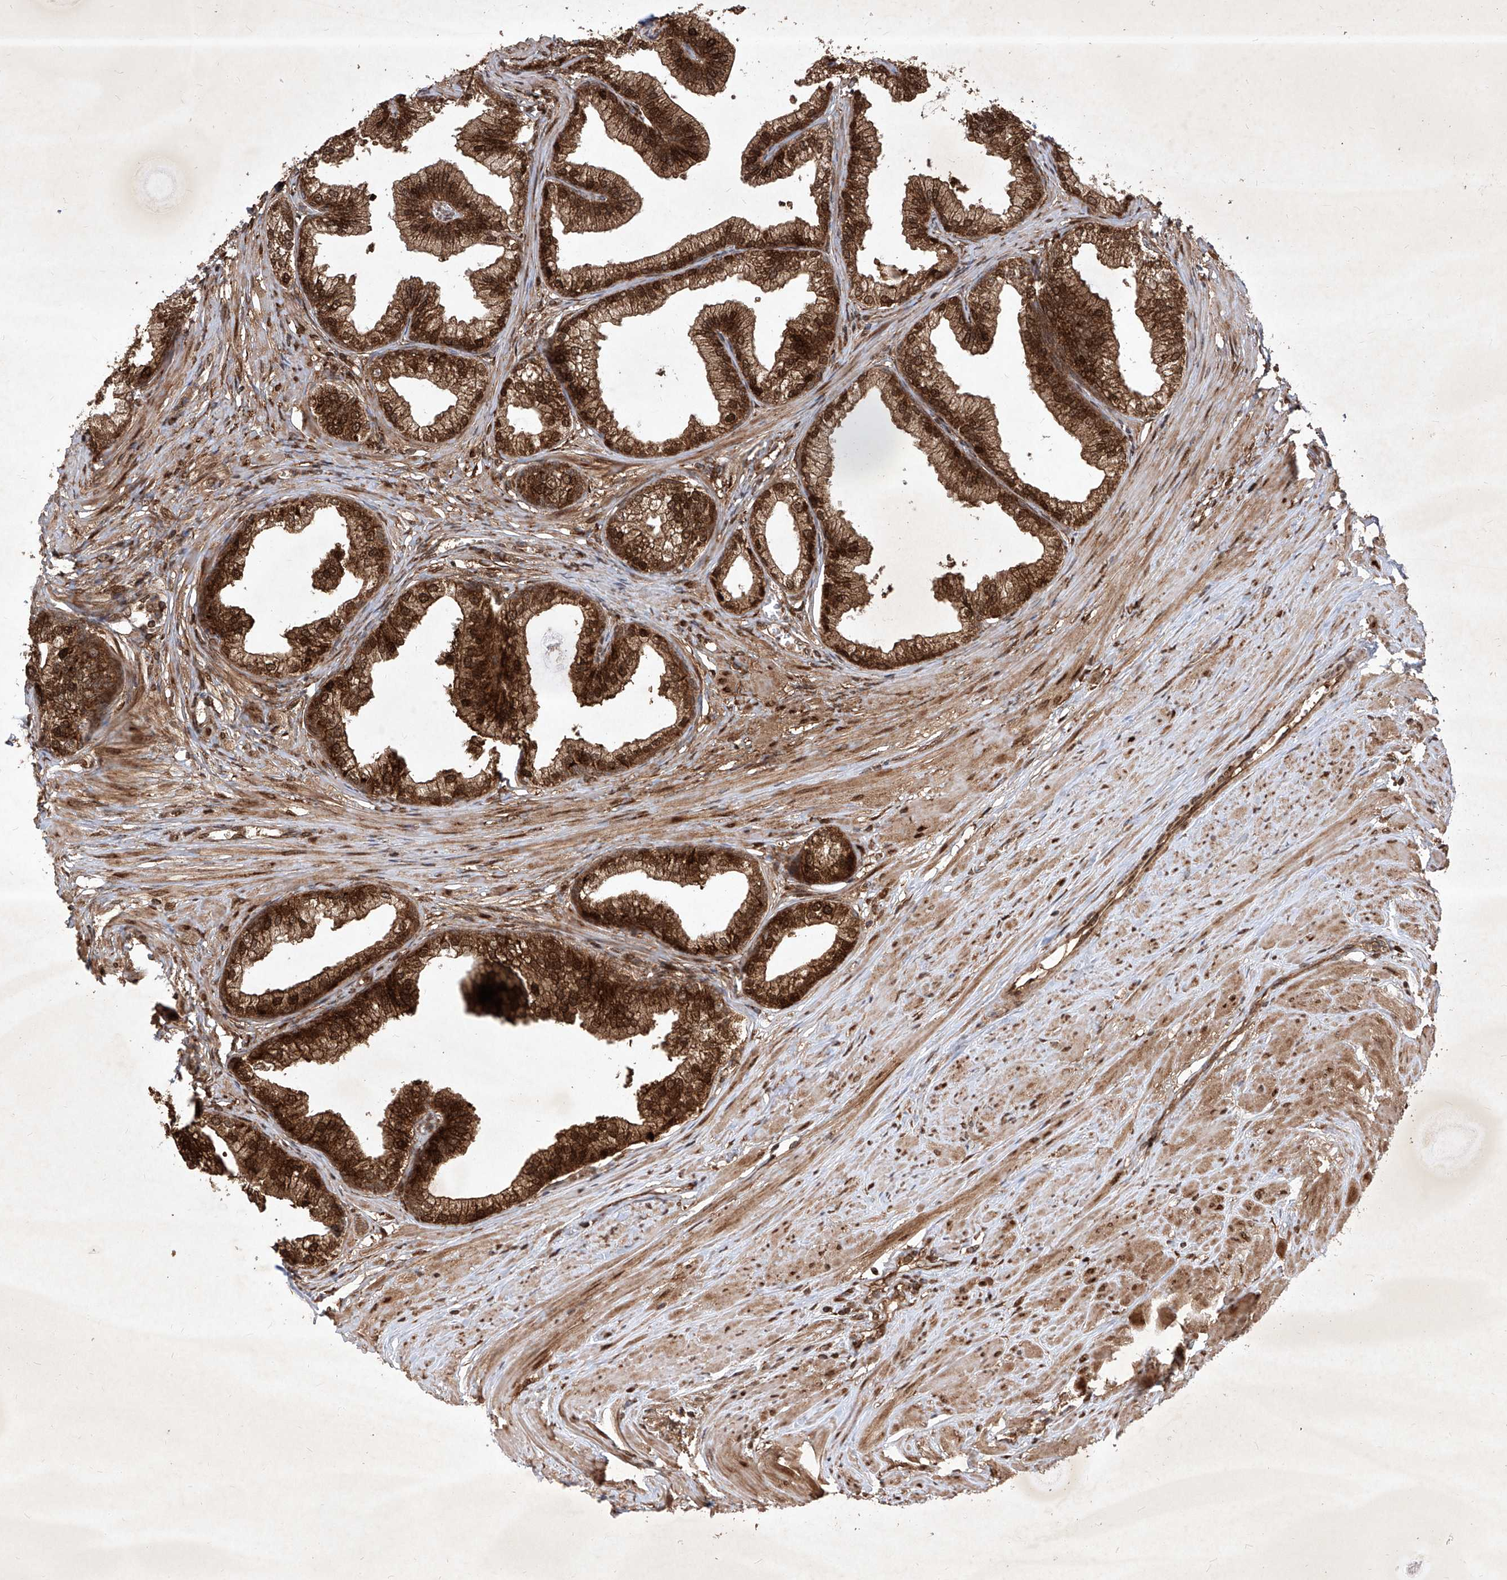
{"staining": {"intensity": "strong", "quantity": ">75%", "location": "cytoplasmic/membranous,nuclear"}, "tissue": "prostate", "cell_type": "Glandular cells", "image_type": "normal", "snomed": [{"axis": "morphology", "description": "Normal tissue, NOS"}, {"axis": "morphology", "description": "Urothelial carcinoma, Low grade"}, {"axis": "topography", "description": "Urinary bladder"}, {"axis": "topography", "description": "Prostate"}], "caption": "Protein staining by immunohistochemistry exhibits strong cytoplasmic/membranous,nuclear positivity in about >75% of glandular cells in normal prostate. (DAB IHC, brown staining for protein, blue staining for nuclei).", "gene": "MAGED2", "patient": {"sex": "male", "age": 60}}